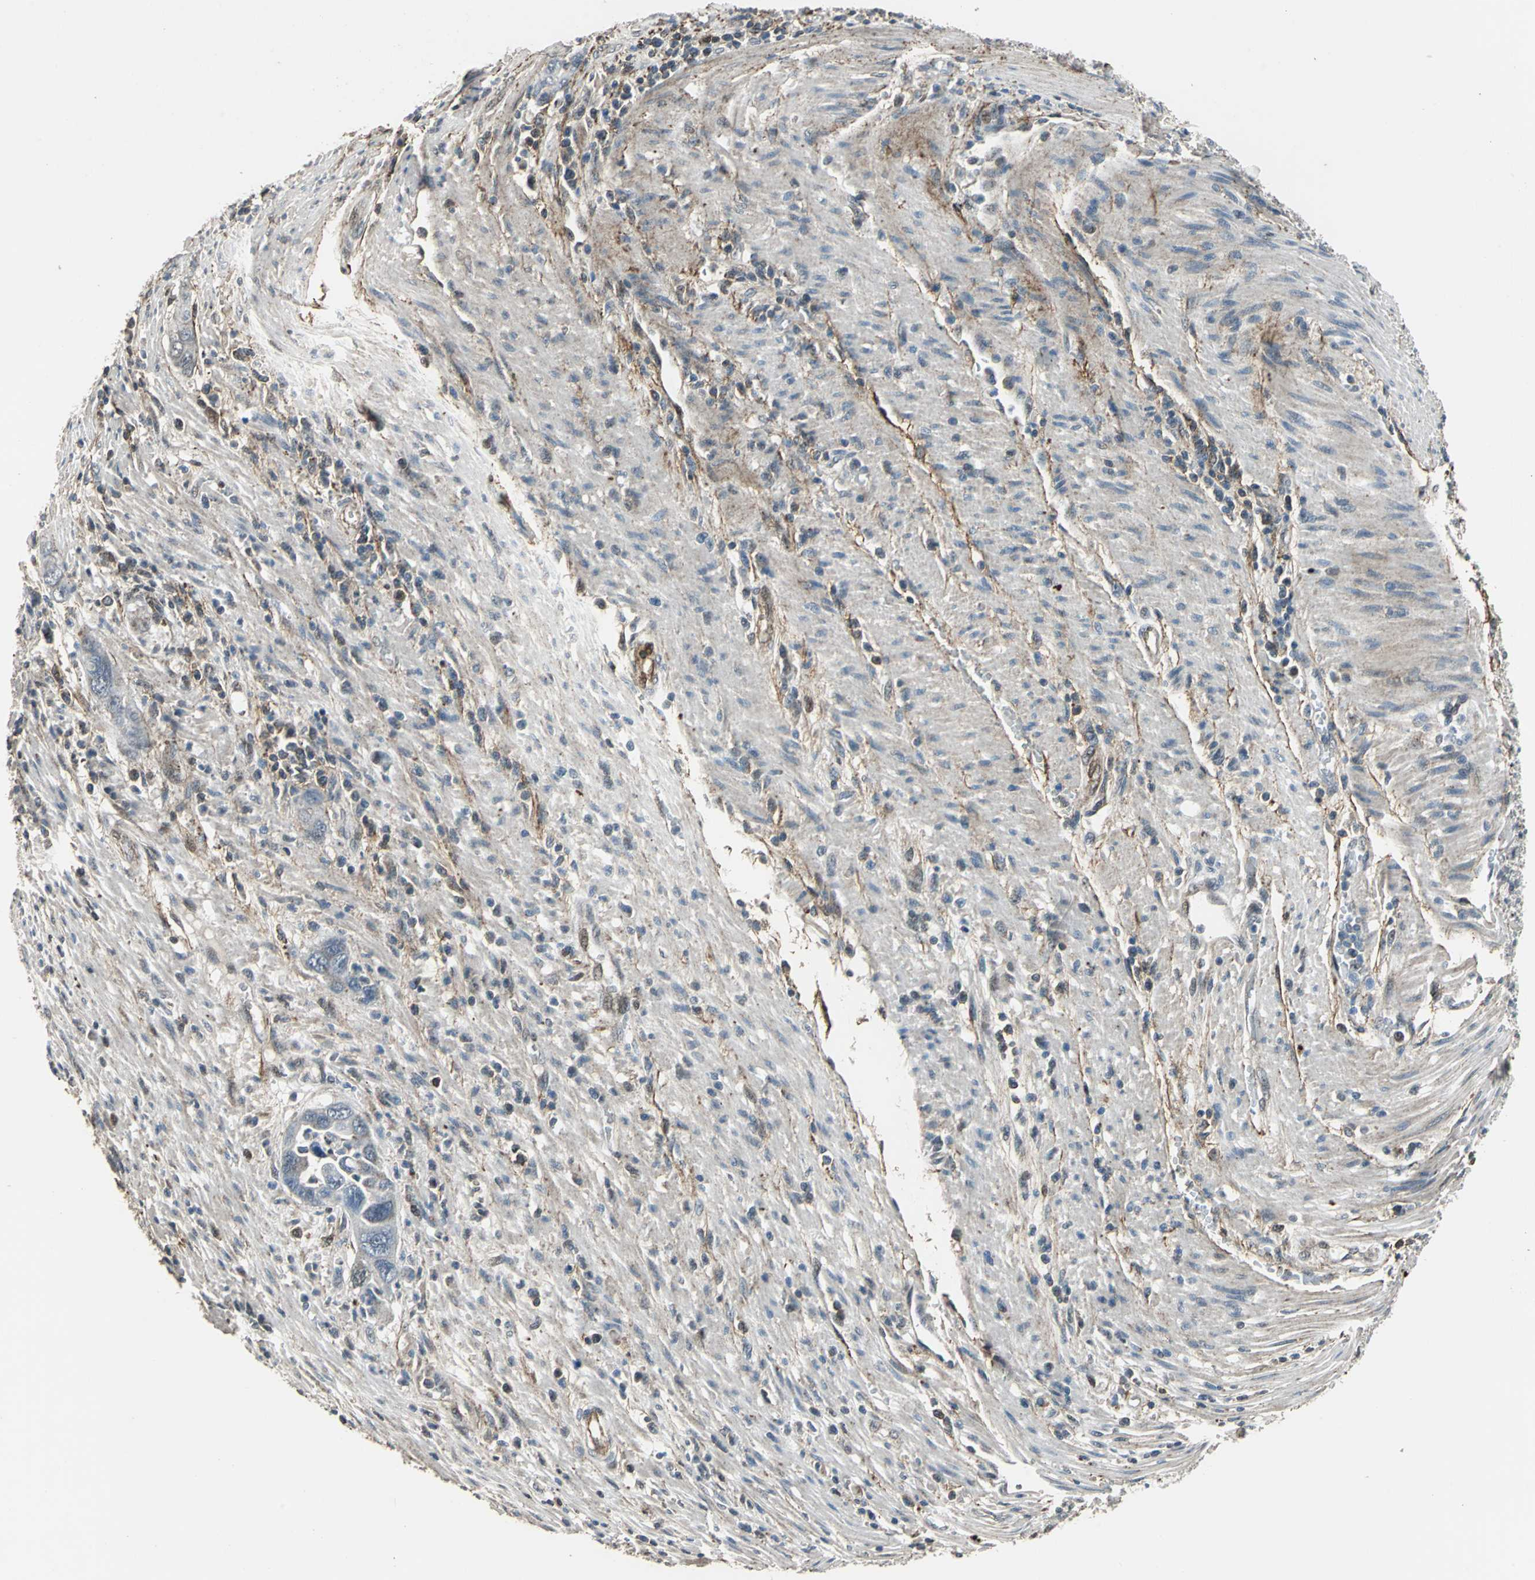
{"staining": {"intensity": "negative", "quantity": "none", "location": "none"}, "tissue": "pancreatic cancer", "cell_type": "Tumor cells", "image_type": "cancer", "snomed": [{"axis": "morphology", "description": "Adenocarcinoma, NOS"}, {"axis": "topography", "description": "Pancreas"}], "caption": "DAB immunohistochemical staining of pancreatic adenocarcinoma displays no significant staining in tumor cells.", "gene": "DNAJB4", "patient": {"sex": "female", "age": 71}}